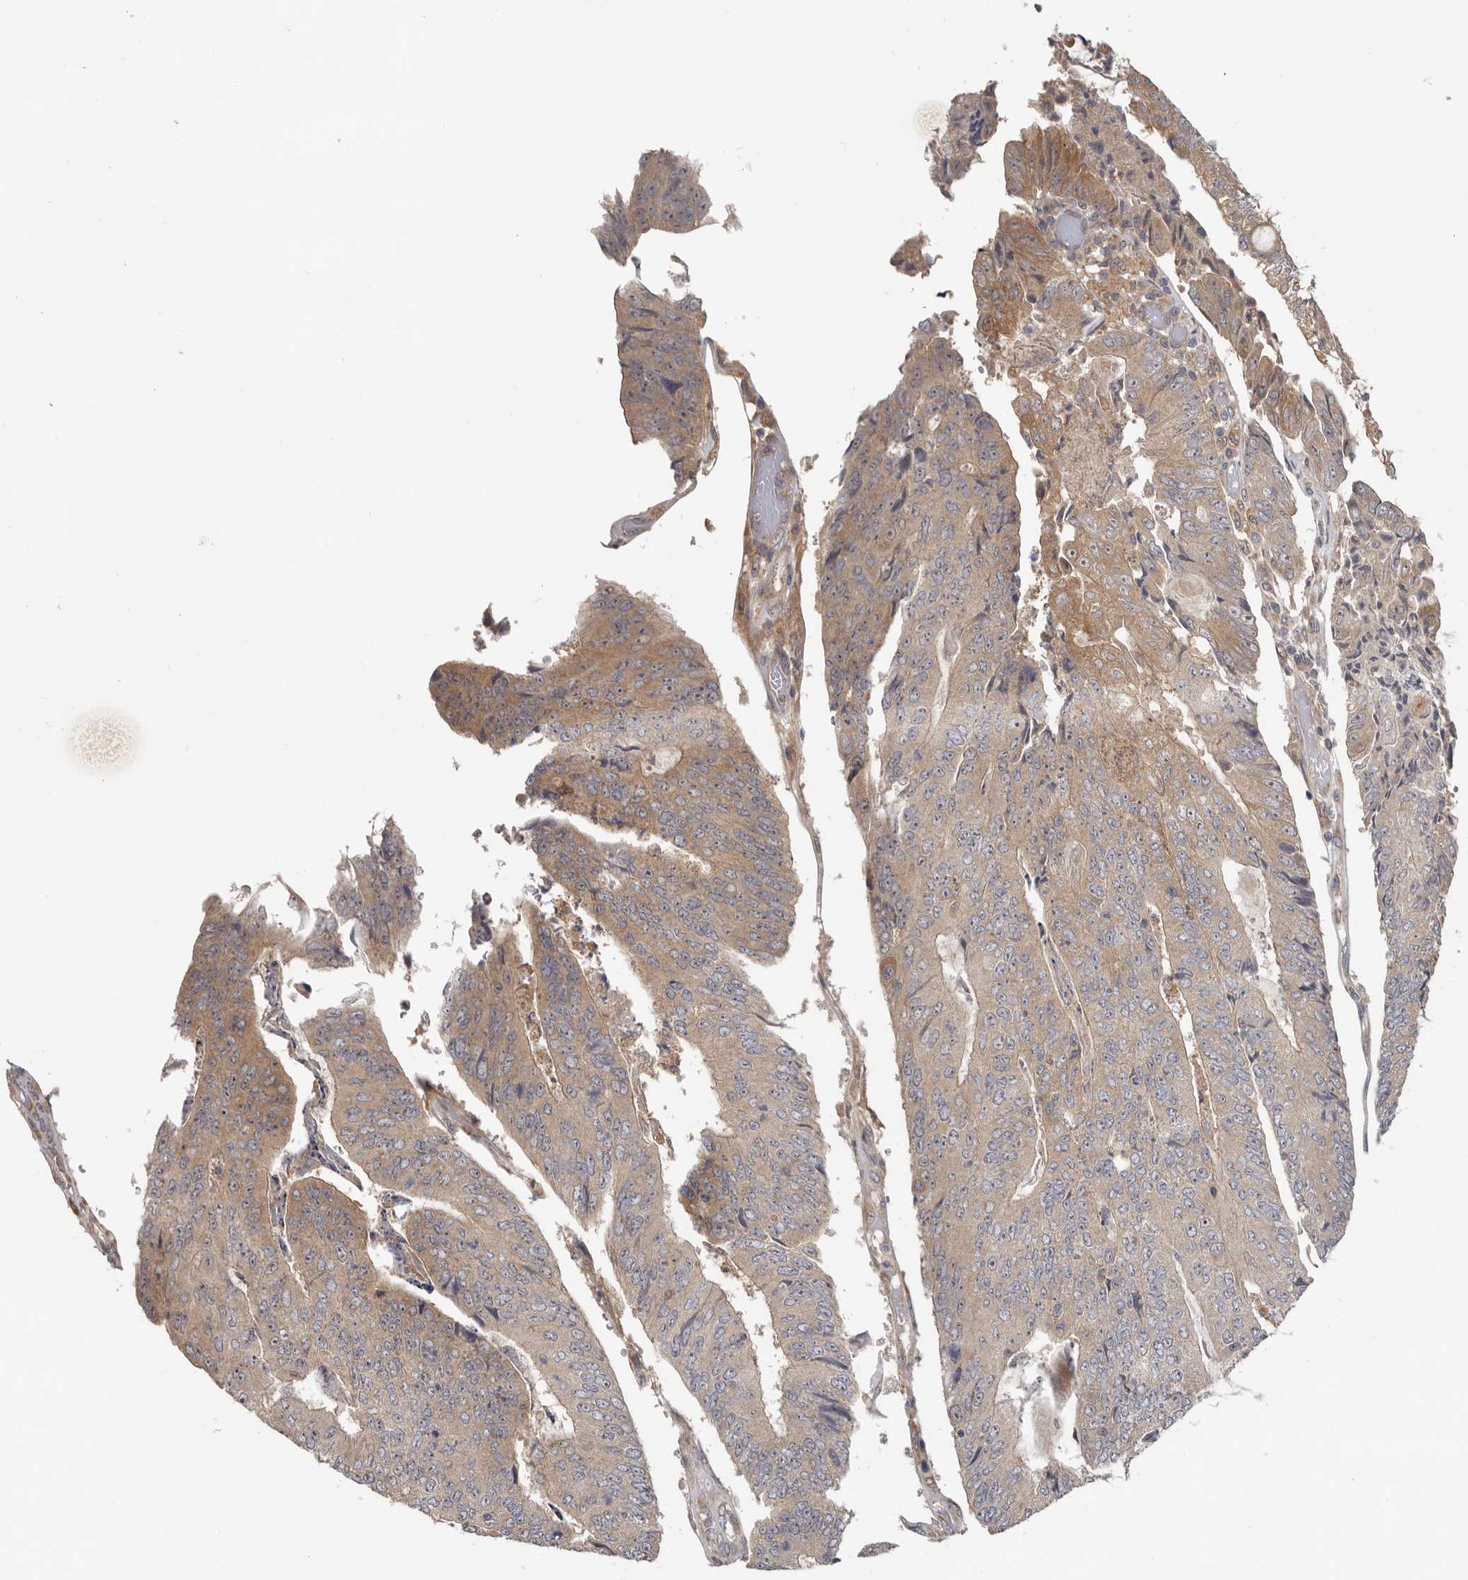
{"staining": {"intensity": "moderate", "quantity": "25%-75%", "location": "cytoplasmic/membranous,nuclear"}, "tissue": "colorectal cancer", "cell_type": "Tumor cells", "image_type": "cancer", "snomed": [{"axis": "morphology", "description": "Adenocarcinoma, NOS"}, {"axis": "topography", "description": "Colon"}], "caption": "Brown immunohistochemical staining in colorectal adenocarcinoma demonstrates moderate cytoplasmic/membranous and nuclear staining in approximately 25%-75% of tumor cells.", "gene": "HINT3", "patient": {"sex": "female", "age": 67}}